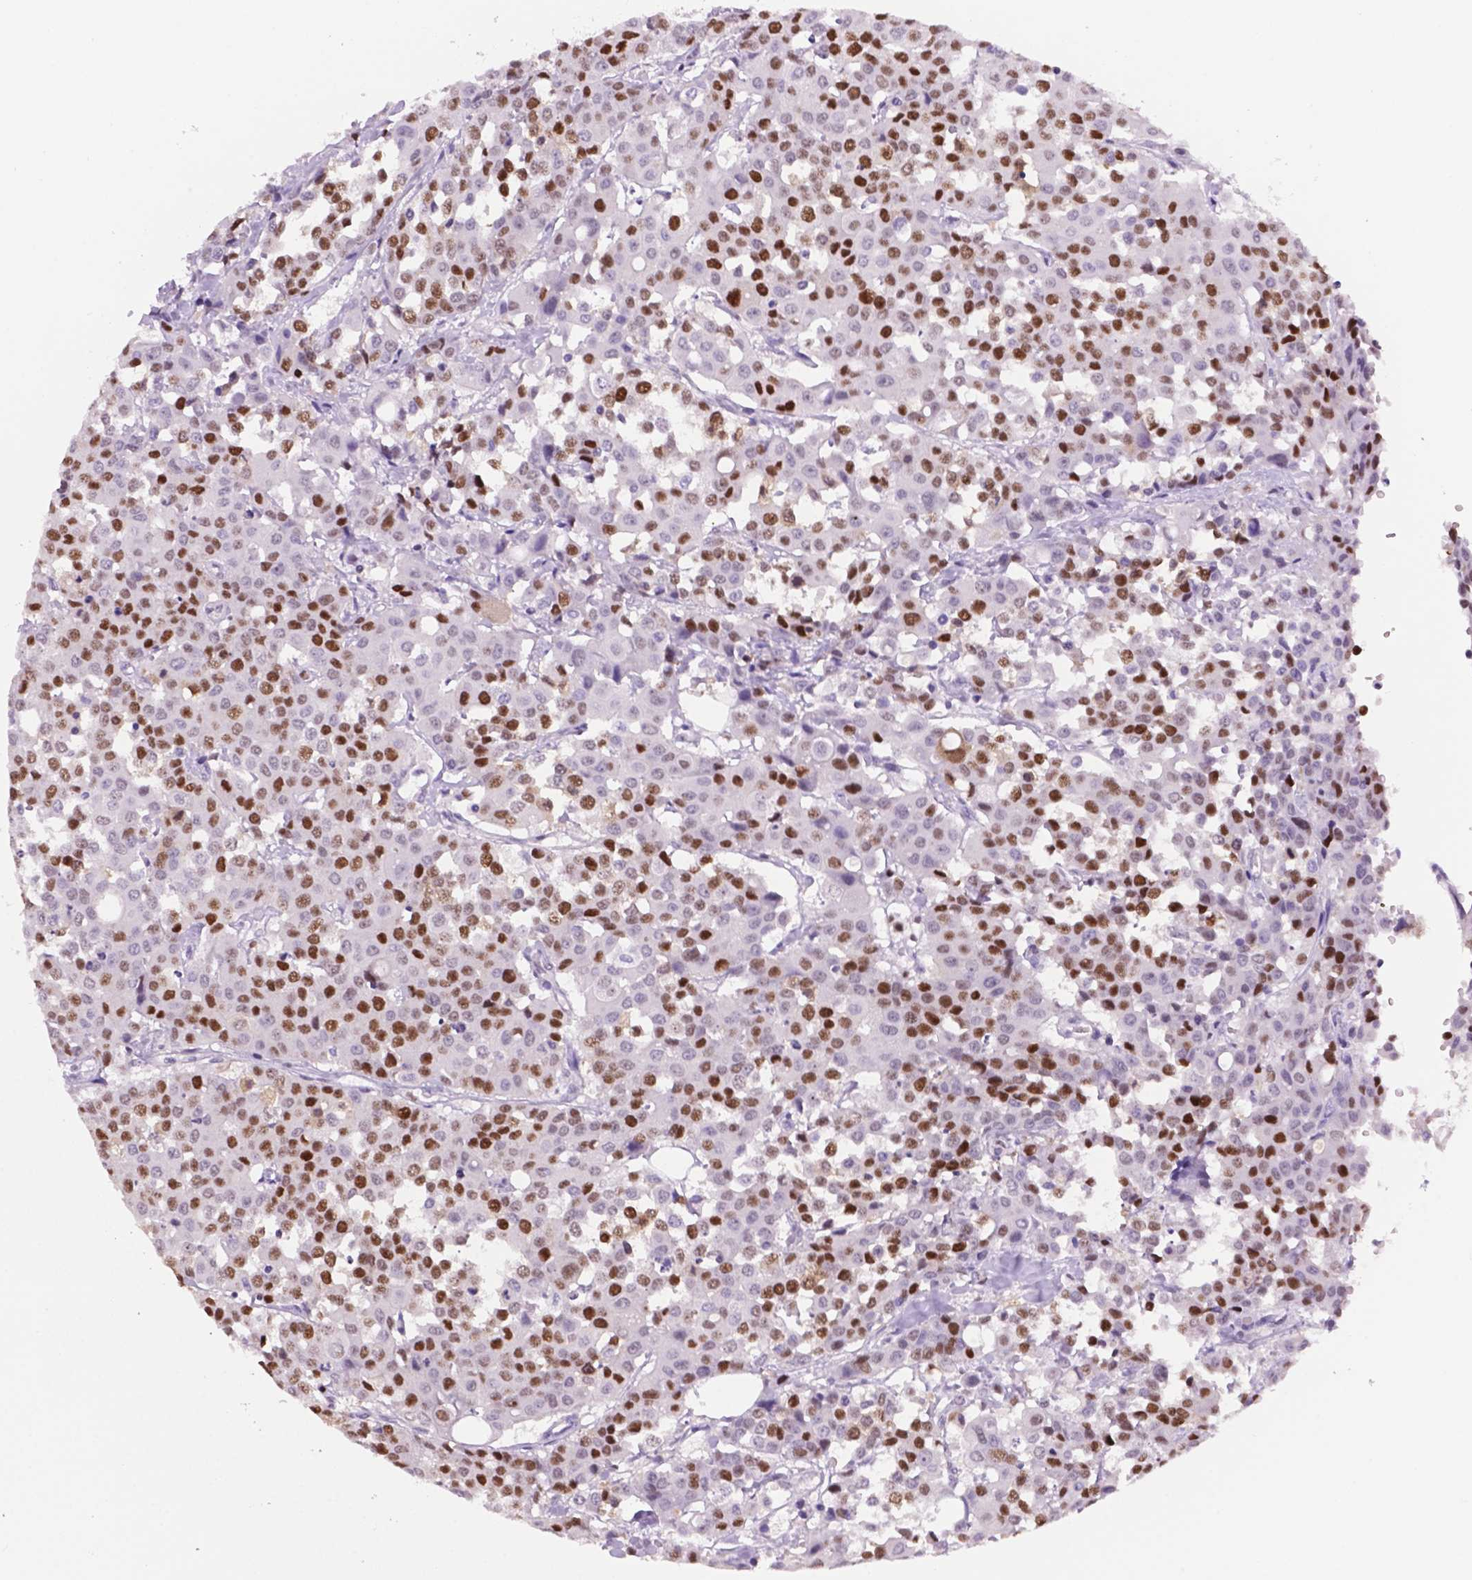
{"staining": {"intensity": "moderate", "quantity": "25%-75%", "location": "nuclear"}, "tissue": "carcinoid", "cell_type": "Tumor cells", "image_type": "cancer", "snomed": [{"axis": "morphology", "description": "Carcinoid, malignant, NOS"}, {"axis": "topography", "description": "Colon"}], "caption": "The immunohistochemical stain highlights moderate nuclear expression in tumor cells of carcinoid (malignant) tissue. Using DAB (brown) and hematoxylin (blue) stains, captured at high magnification using brightfield microscopy.", "gene": "NCAPH2", "patient": {"sex": "male", "age": 81}}